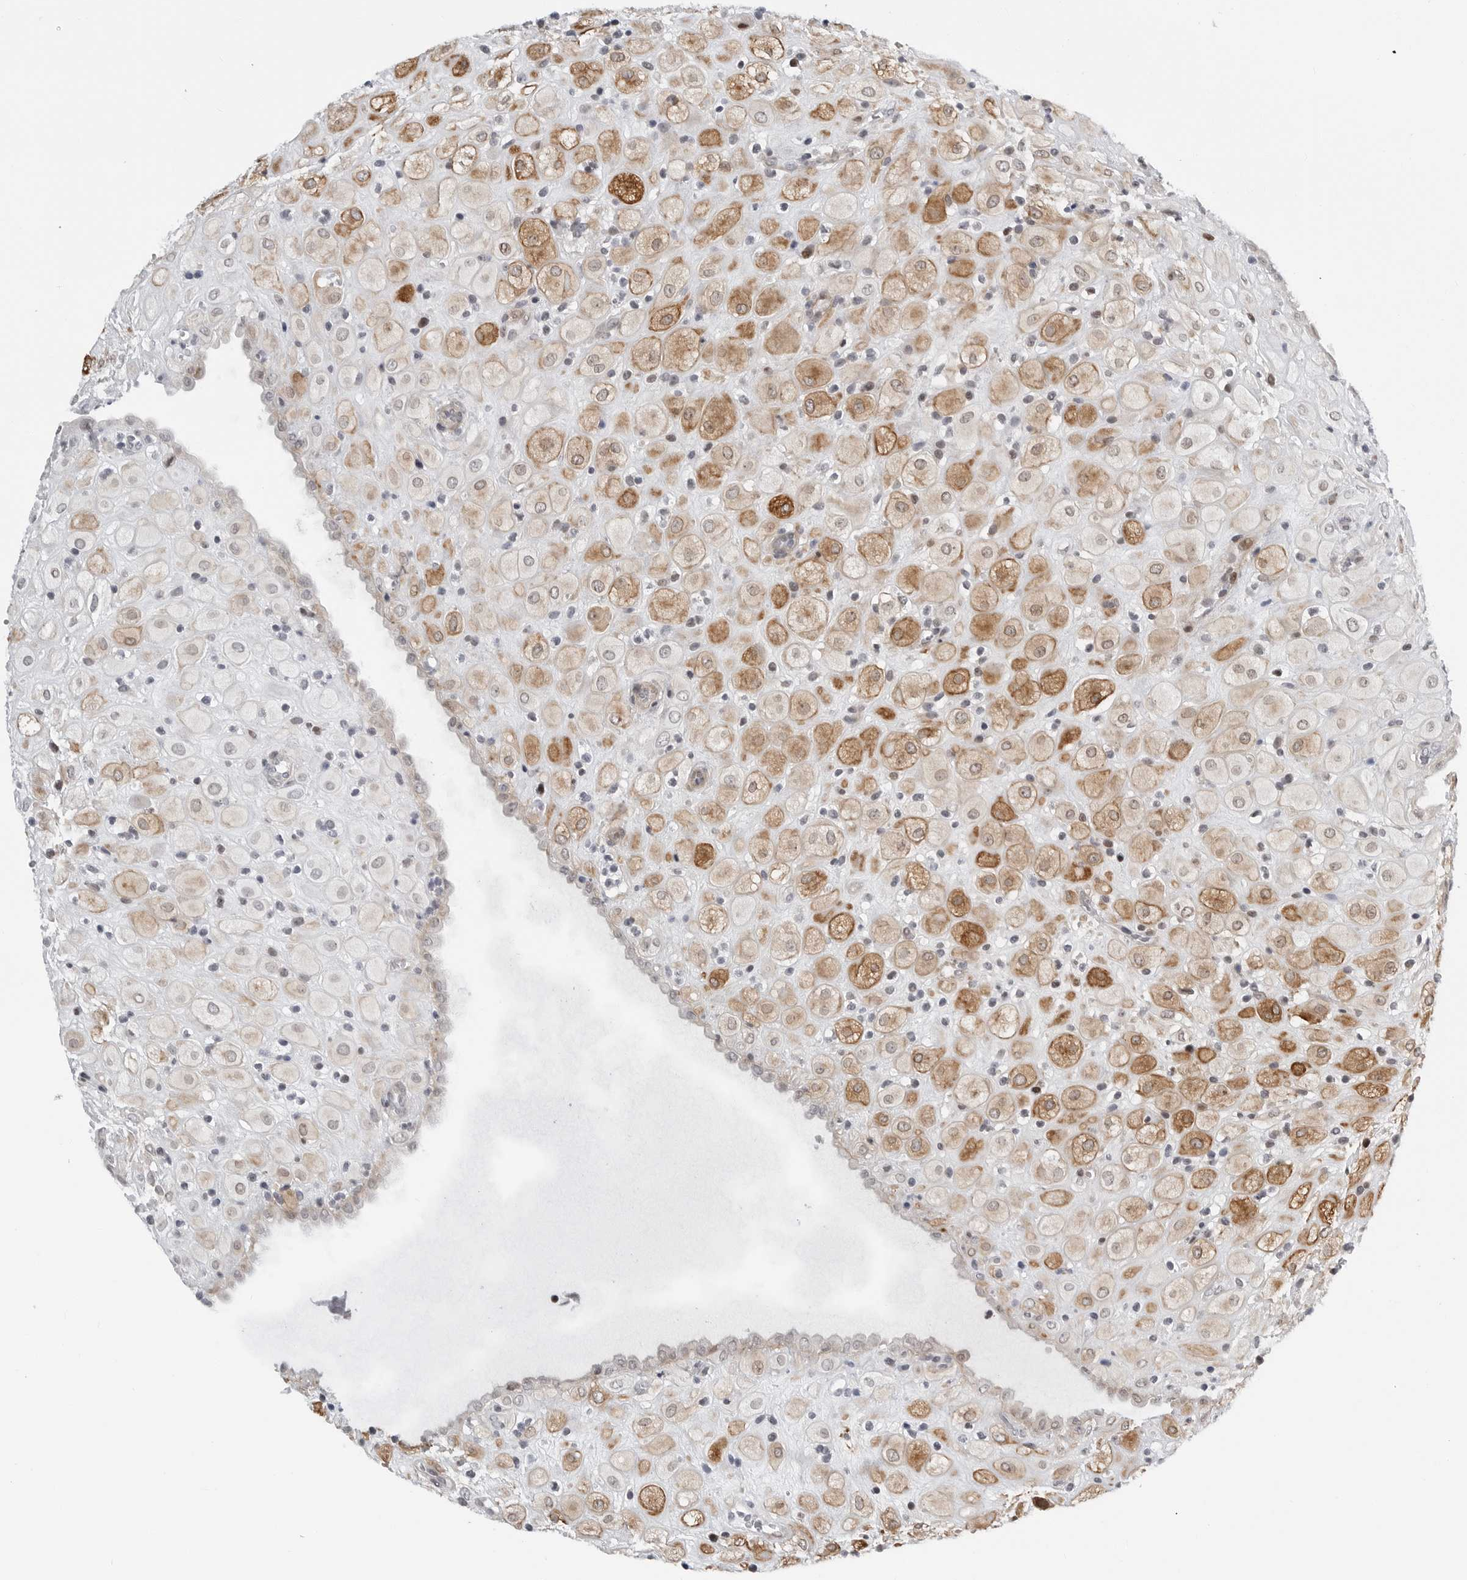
{"staining": {"intensity": "strong", "quantity": "25%-75%", "location": "cytoplasmic/membranous"}, "tissue": "placenta", "cell_type": "Decidual cells", "image_type": "normal", "snomed": [{"axis": "morphology", "description": "Normal tissue, NOS"}, {"axis": "topography", "description": "Placenta"}], "caption": "About 25%-75% of decidual cells in unremarkable placenta exhibit strong cytoplasmic/membranous protein staining as visualized by brown immunohistochemical staining.", "gene": "FAM135B", "patient": {"sex": "female", "age": 35}}